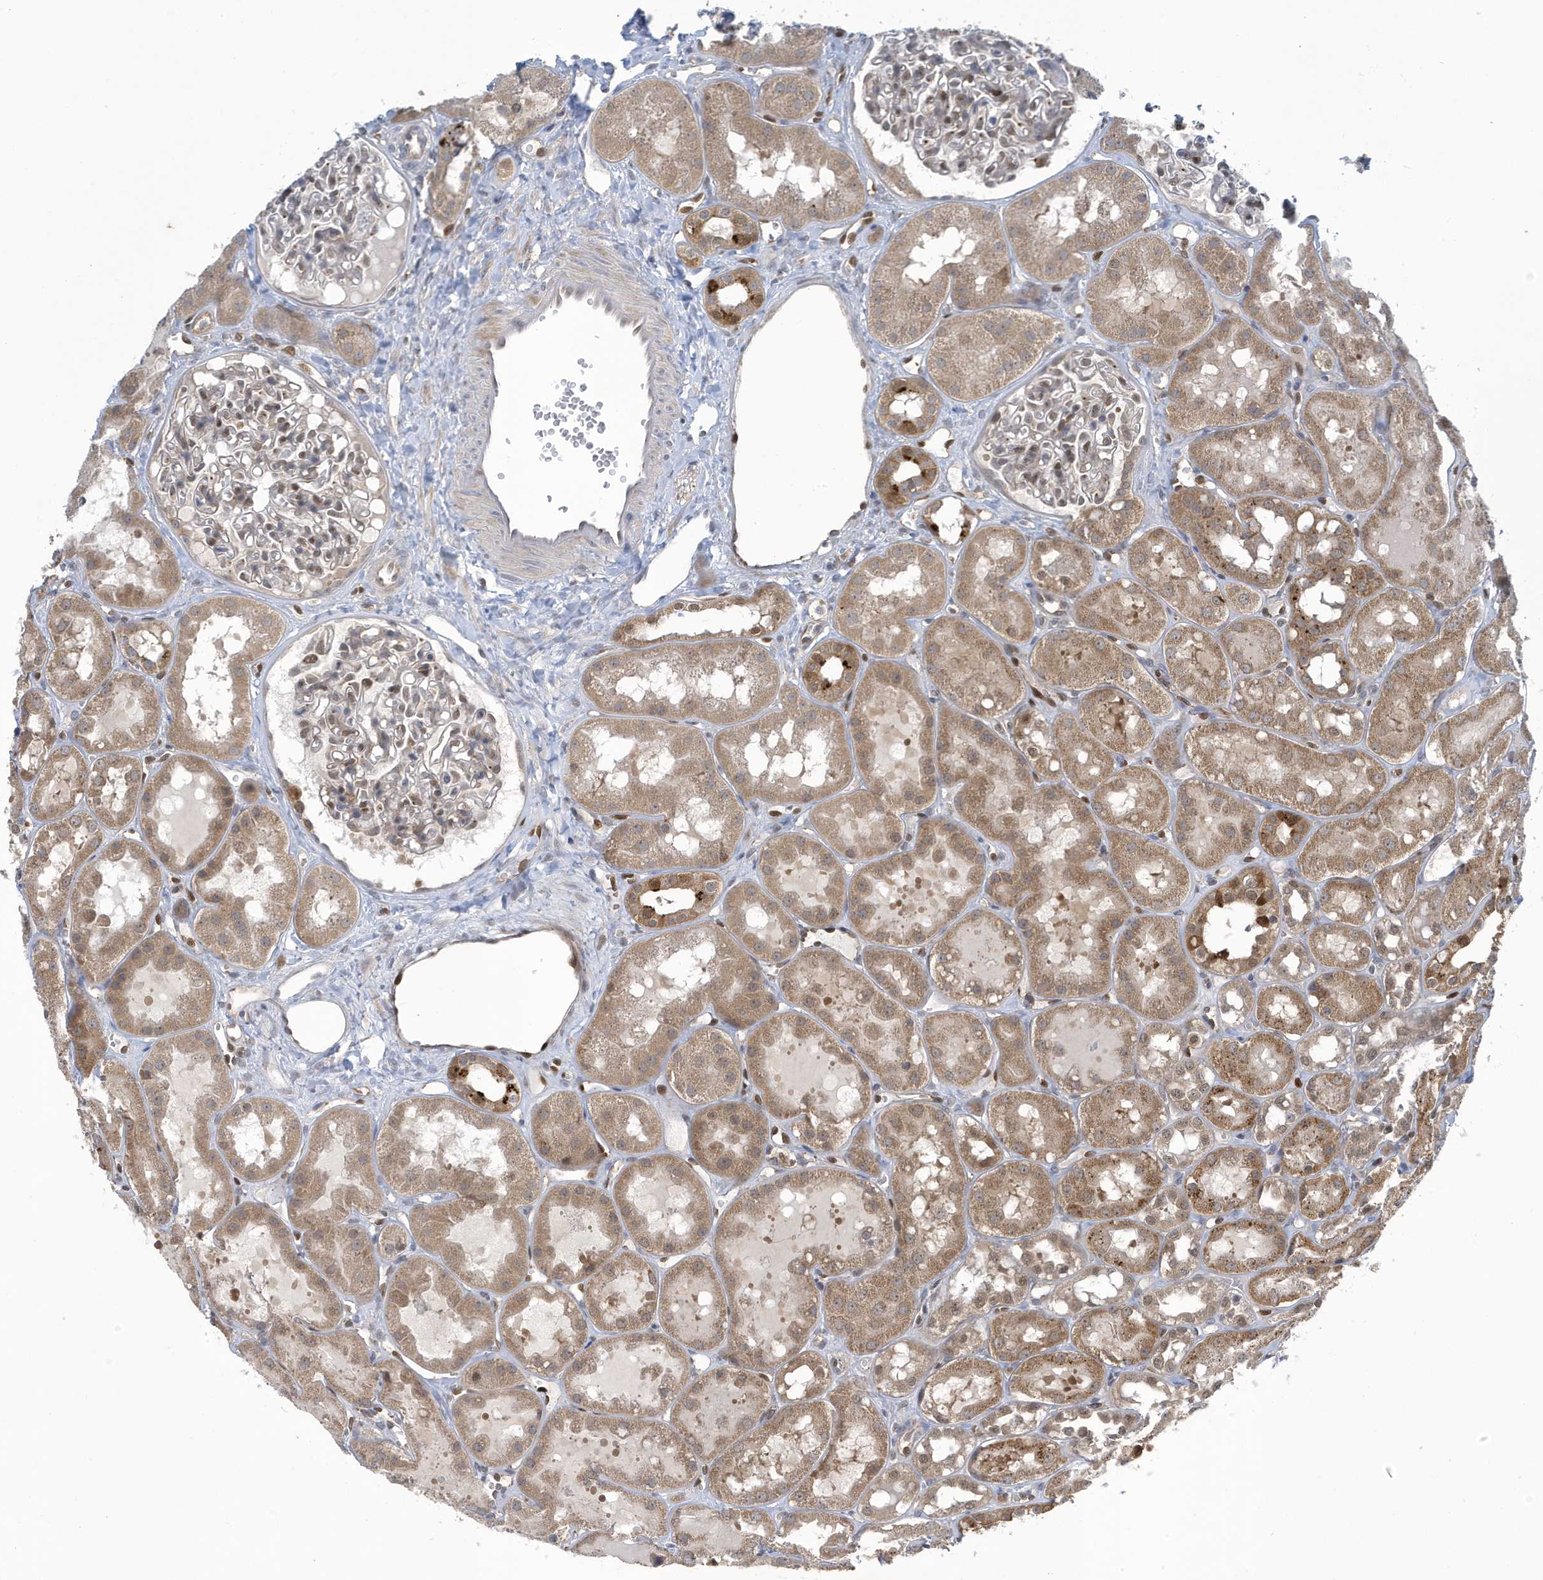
{"staining": {"intensity": "negative", "quantity": "none", "location": "none"}, "tissue": "kidney", "cell_type": "Cells in glomeruli", "image_type": "normal", "snomed": [{"axis": "morphology", "description": "Normal tissue, NOS"}, {"axis": "topography", "description": "Kidney"}], "caption": "High power microscopy image of an IHC micrograph of unremarkable kidney, revealing no significant staining in cells in glomeruli.", "gene": "NCOA7", "patient": {"sex": "male", "age": 16}}